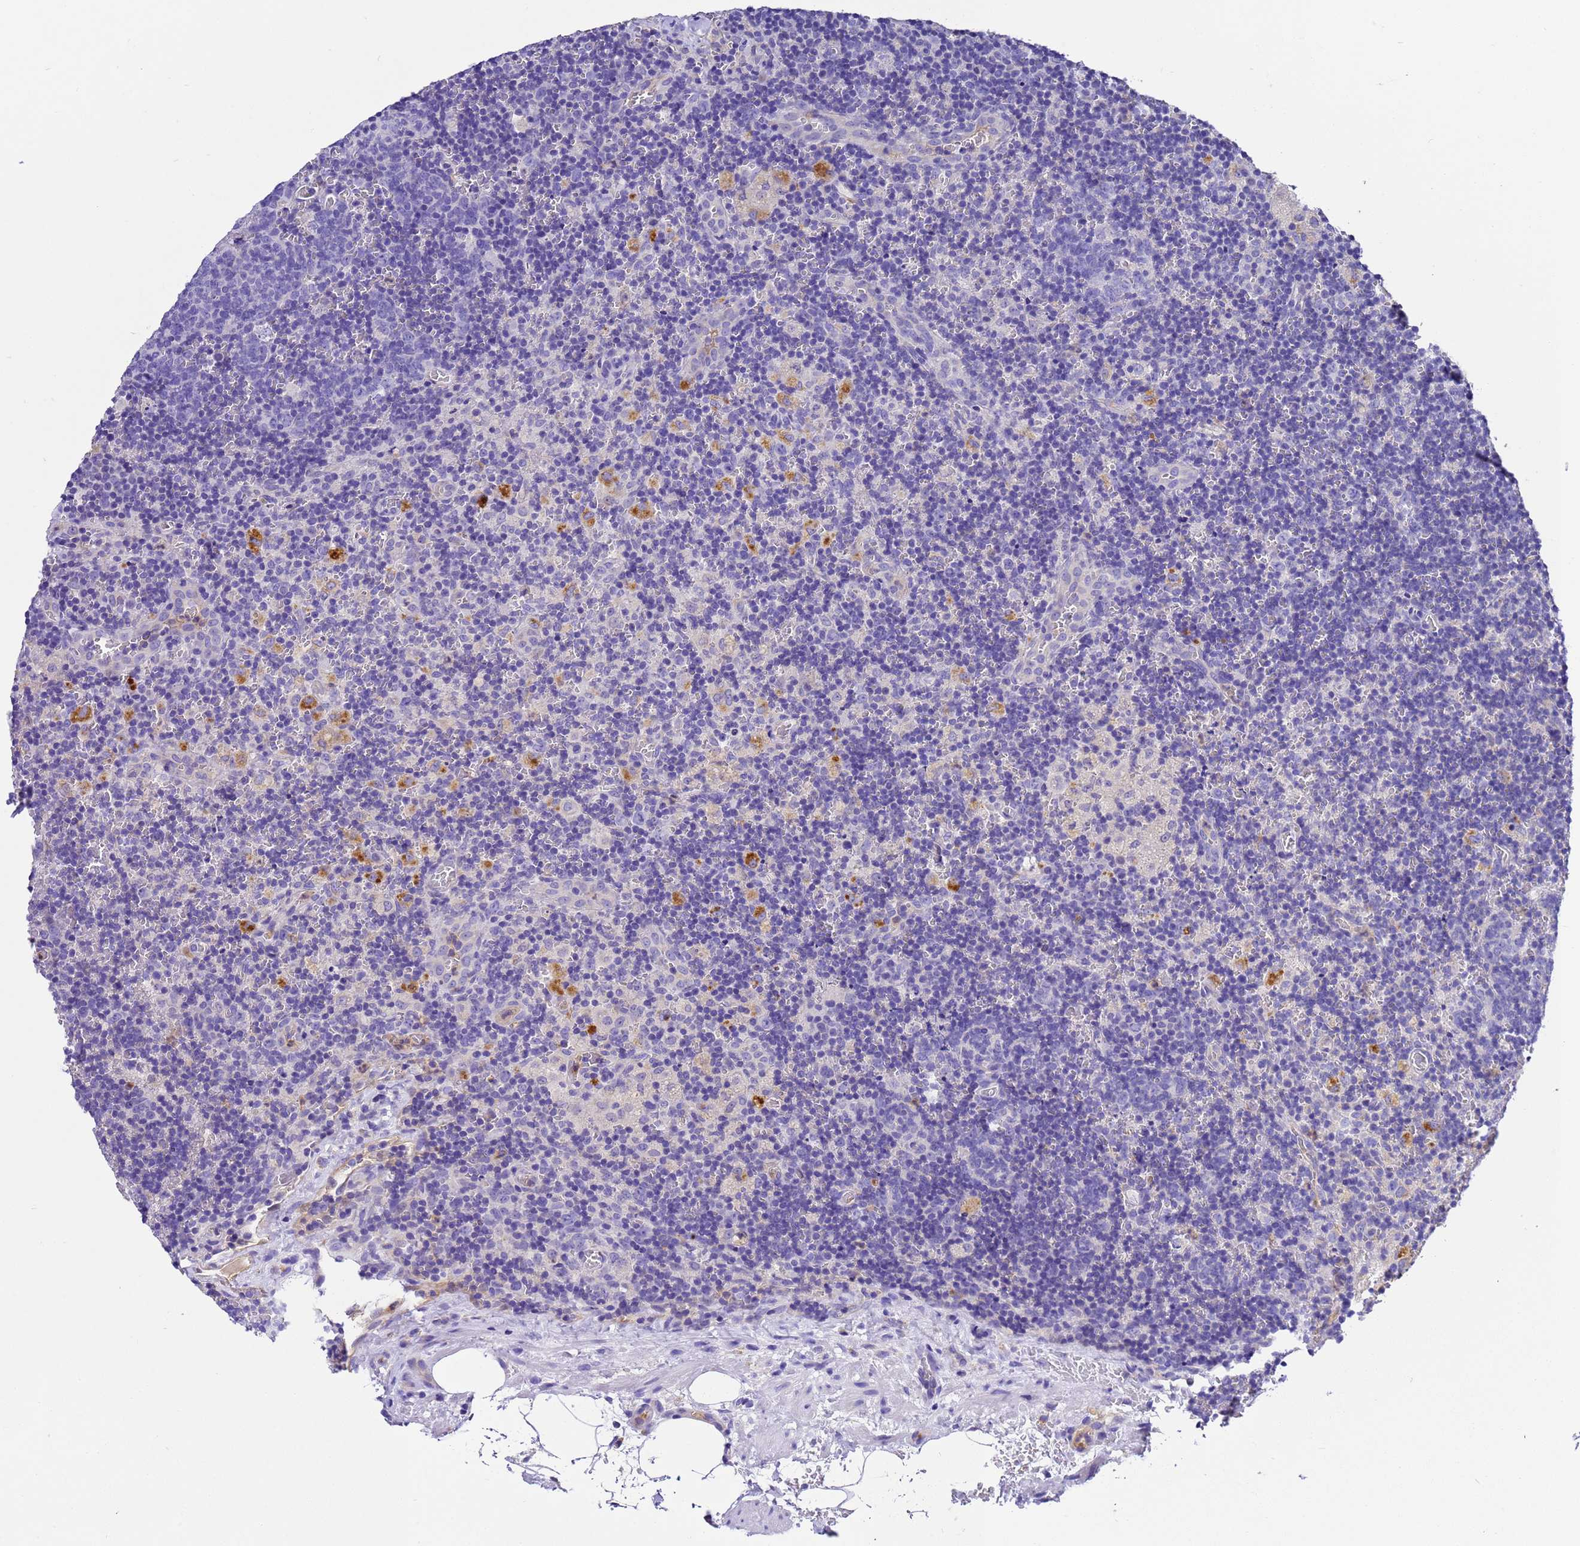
{"staining": {"intensity": "negative", "quantity": "none", "location": "none"}, "tissue": "lymph node", "cell_type": "Germinal center cells", "image_type": "normal", "snomed": [{"axis": "morphology", "description": "Normal tissue, NOS"}, {"axis": "topography", "description": "Lymph node"}], "caption": "The histopathology image displays no significant expression in germinal center cells of lymph node. (DAB IHC with hematoxylin counter stain).", "gene": "UGT2A1", "patient": {"sex": "male", "age": 58}}